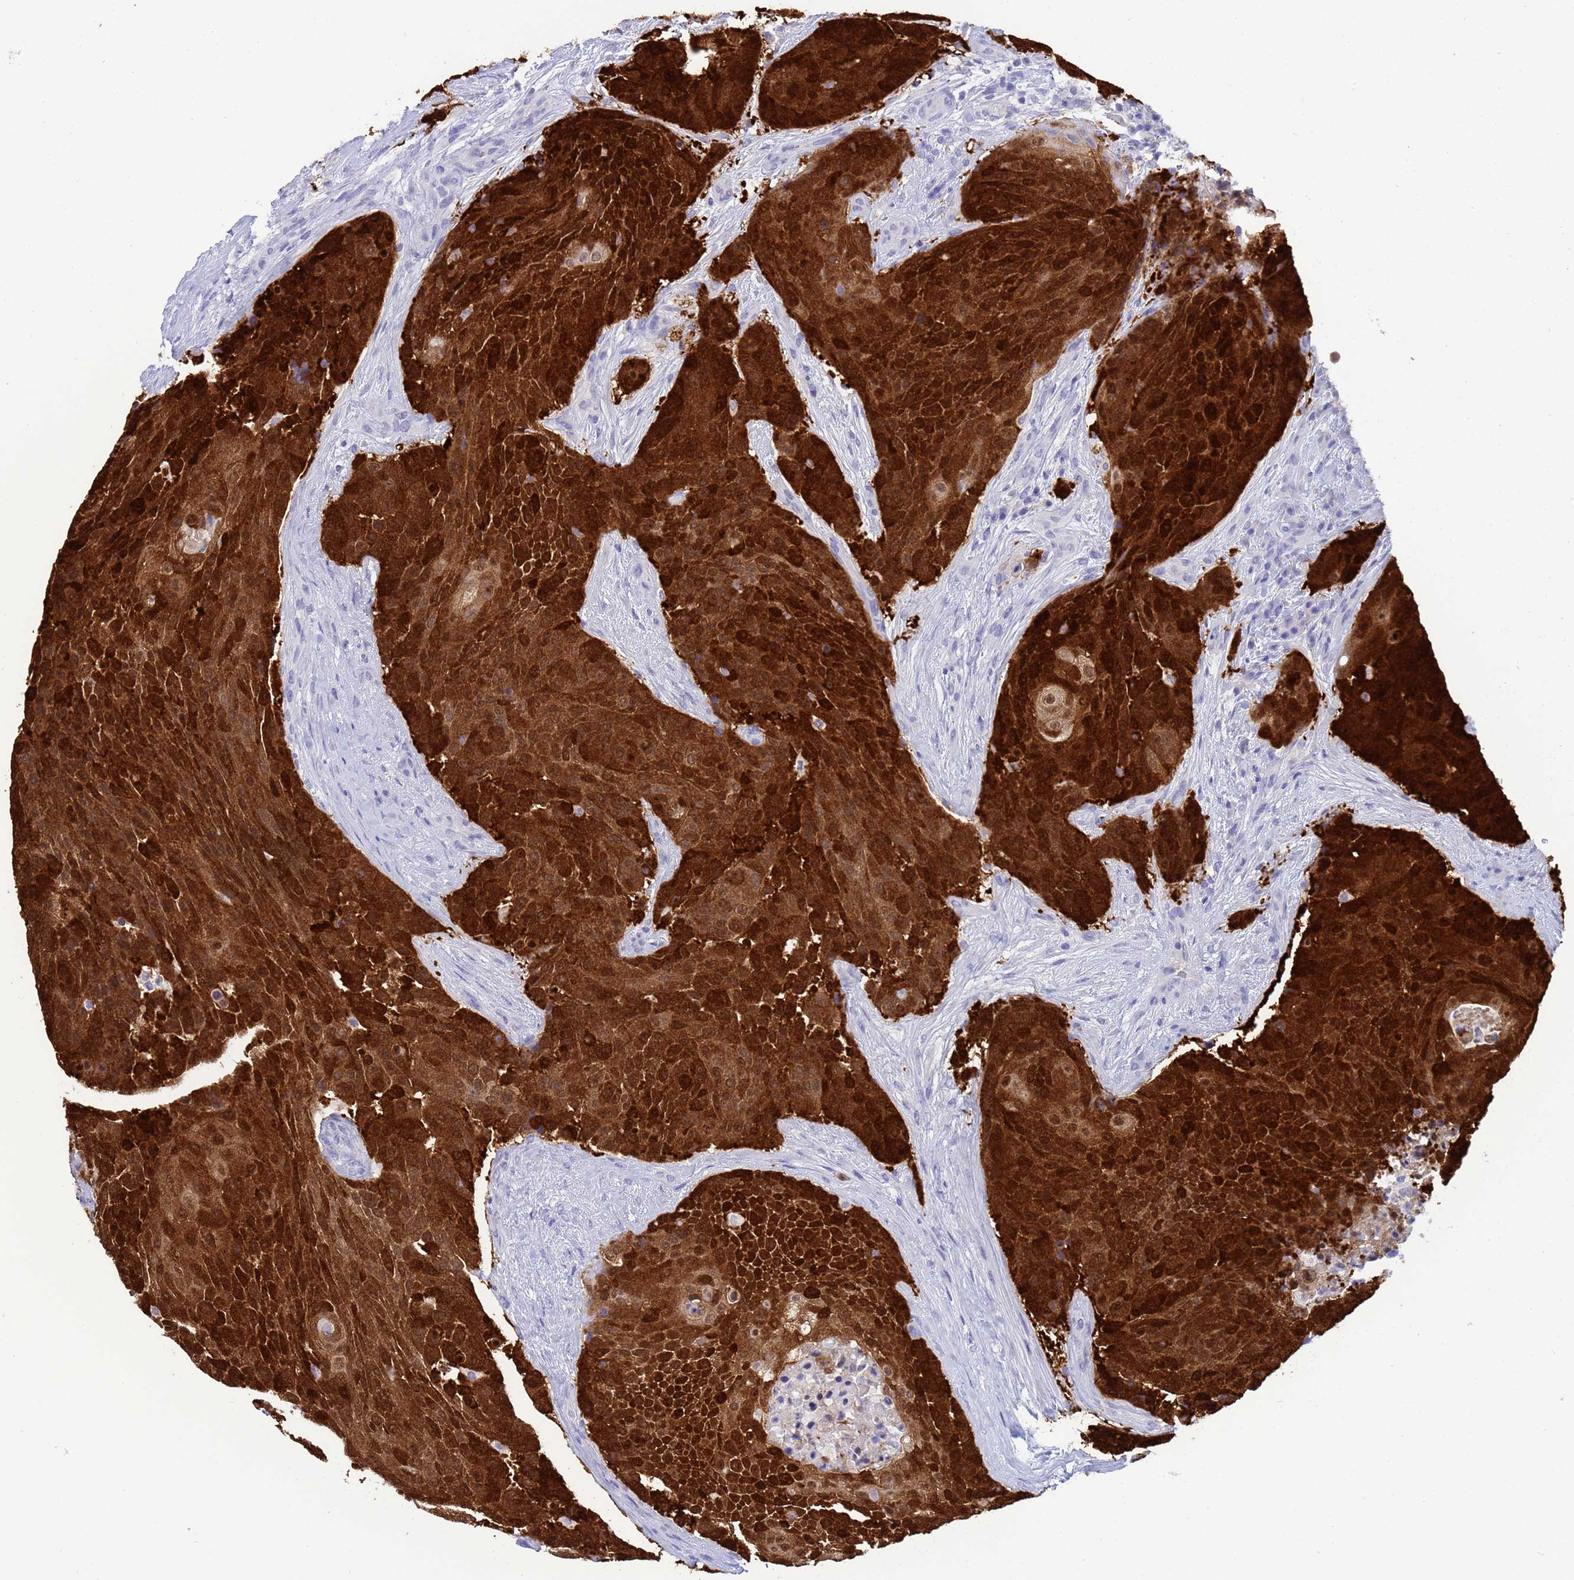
{"staining": {"intensity": "strong", "quantity": ">75%", "location": "cytoplasmic/membranous,nuclear"}, "tissue": "urothelial cancer", "cell_type": "Tumor cells", "image_type": "cancer", "snomed": [{"axis": "morphology", "description": "Urothelial carcinoma, High grade"}, {"axis": "topography", "description": "Urinary bladder"}], "caption": "This micrograph displays immunohistochemistry (IHC) staining of human urothelial cancer, with high strong cytoplasmic/membranous and nuclear positivity in approximately >75% of tumor cells.", "gene": "AKR1C2", "patient": {"sex": "female", "age": 63}}